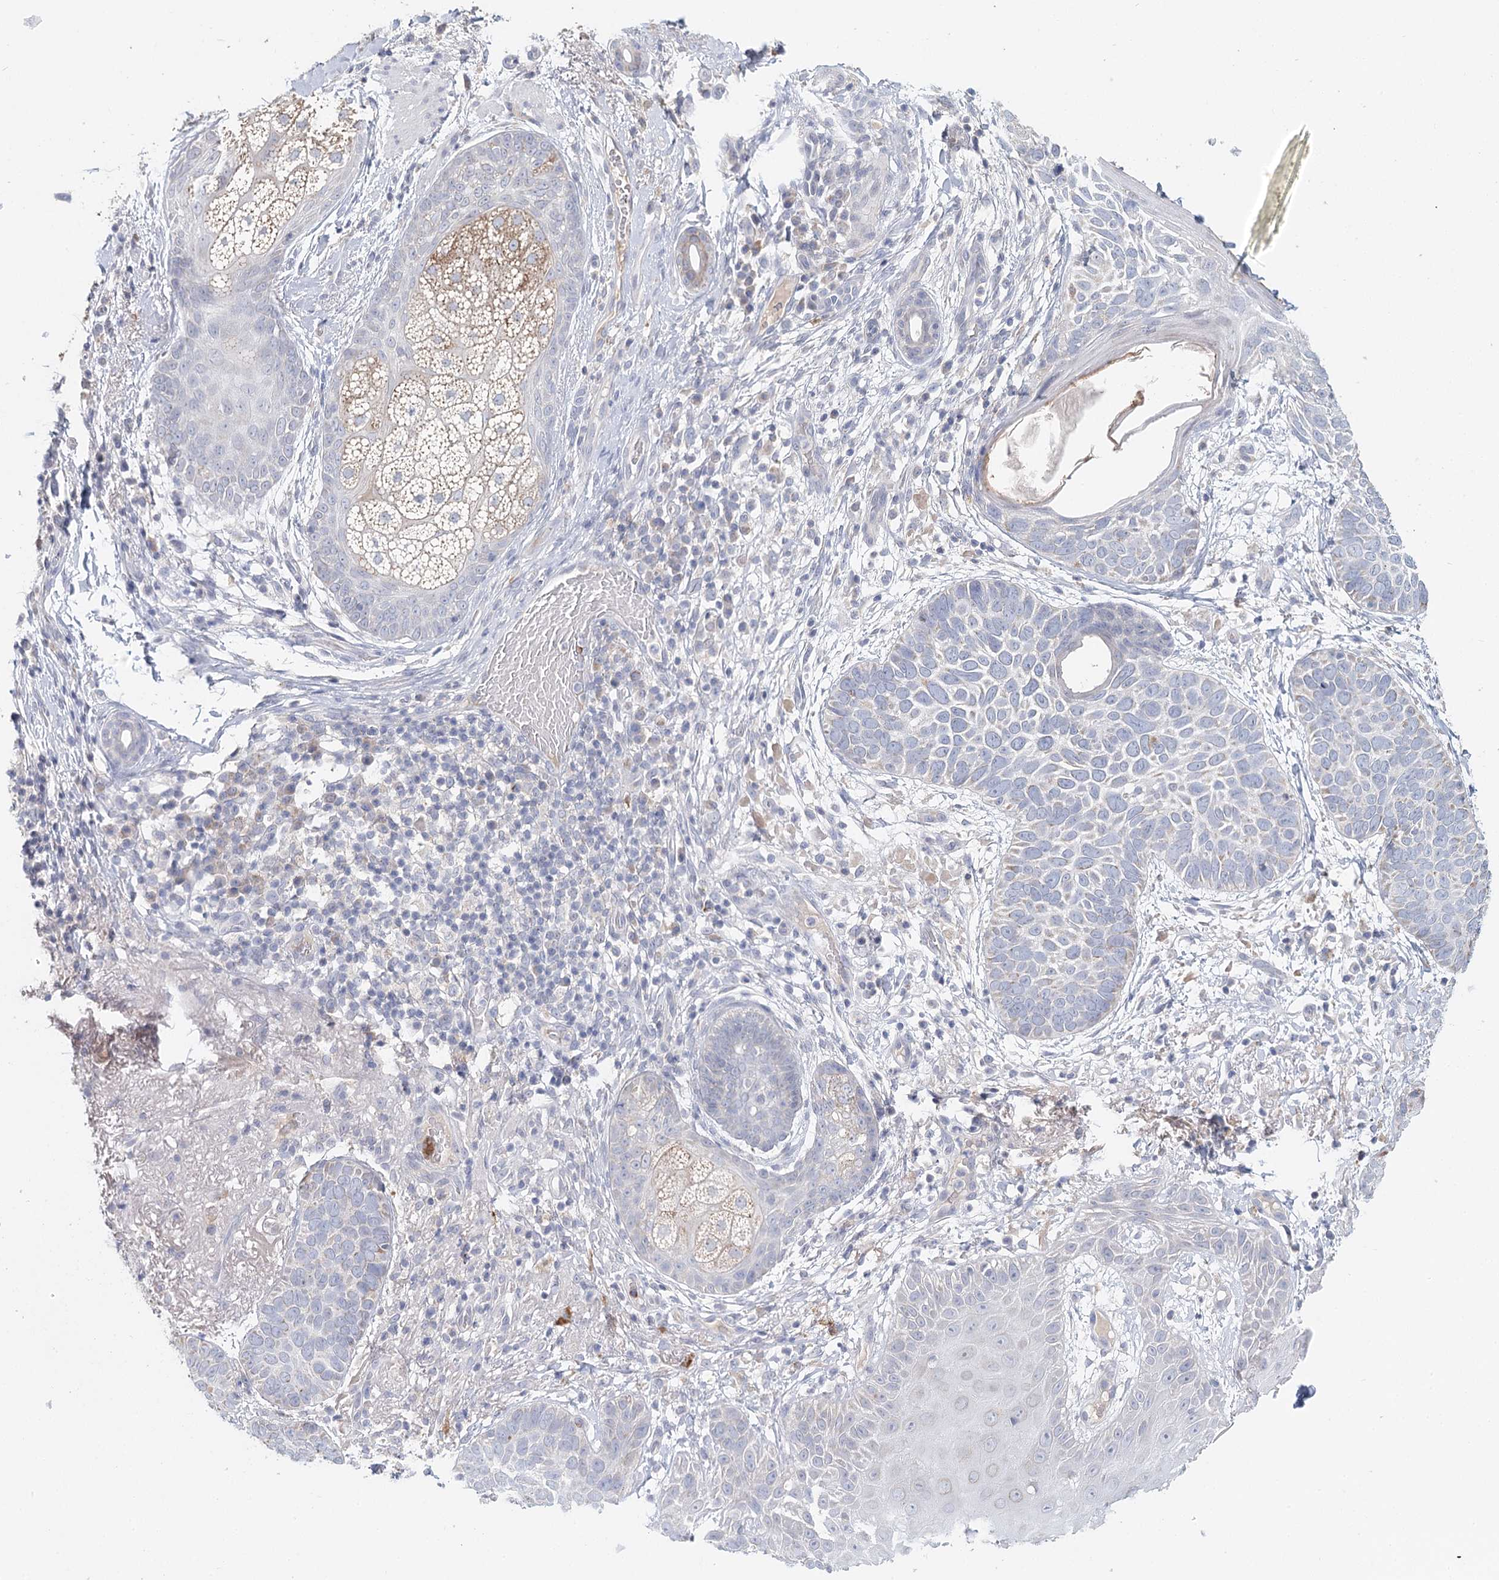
{"staining": {"intensity": "negative", "quantity": "none", "location": "none"}, "tissue": "skin cancer", "cell_type": "Tumor cells", "image_type": "cancer", "snomed": [{"axis": "morphology", "description": "Basal cell carcinoma"}, {"axis": "topography", "description": "Skin"}], "caption": "Immunohistochemical staining of human skin basal cell carcinoma exhibits no significant expression in tumor cells.", "gene": "ARHGAP44", "patient": {"sex": "male", "age": 85}}